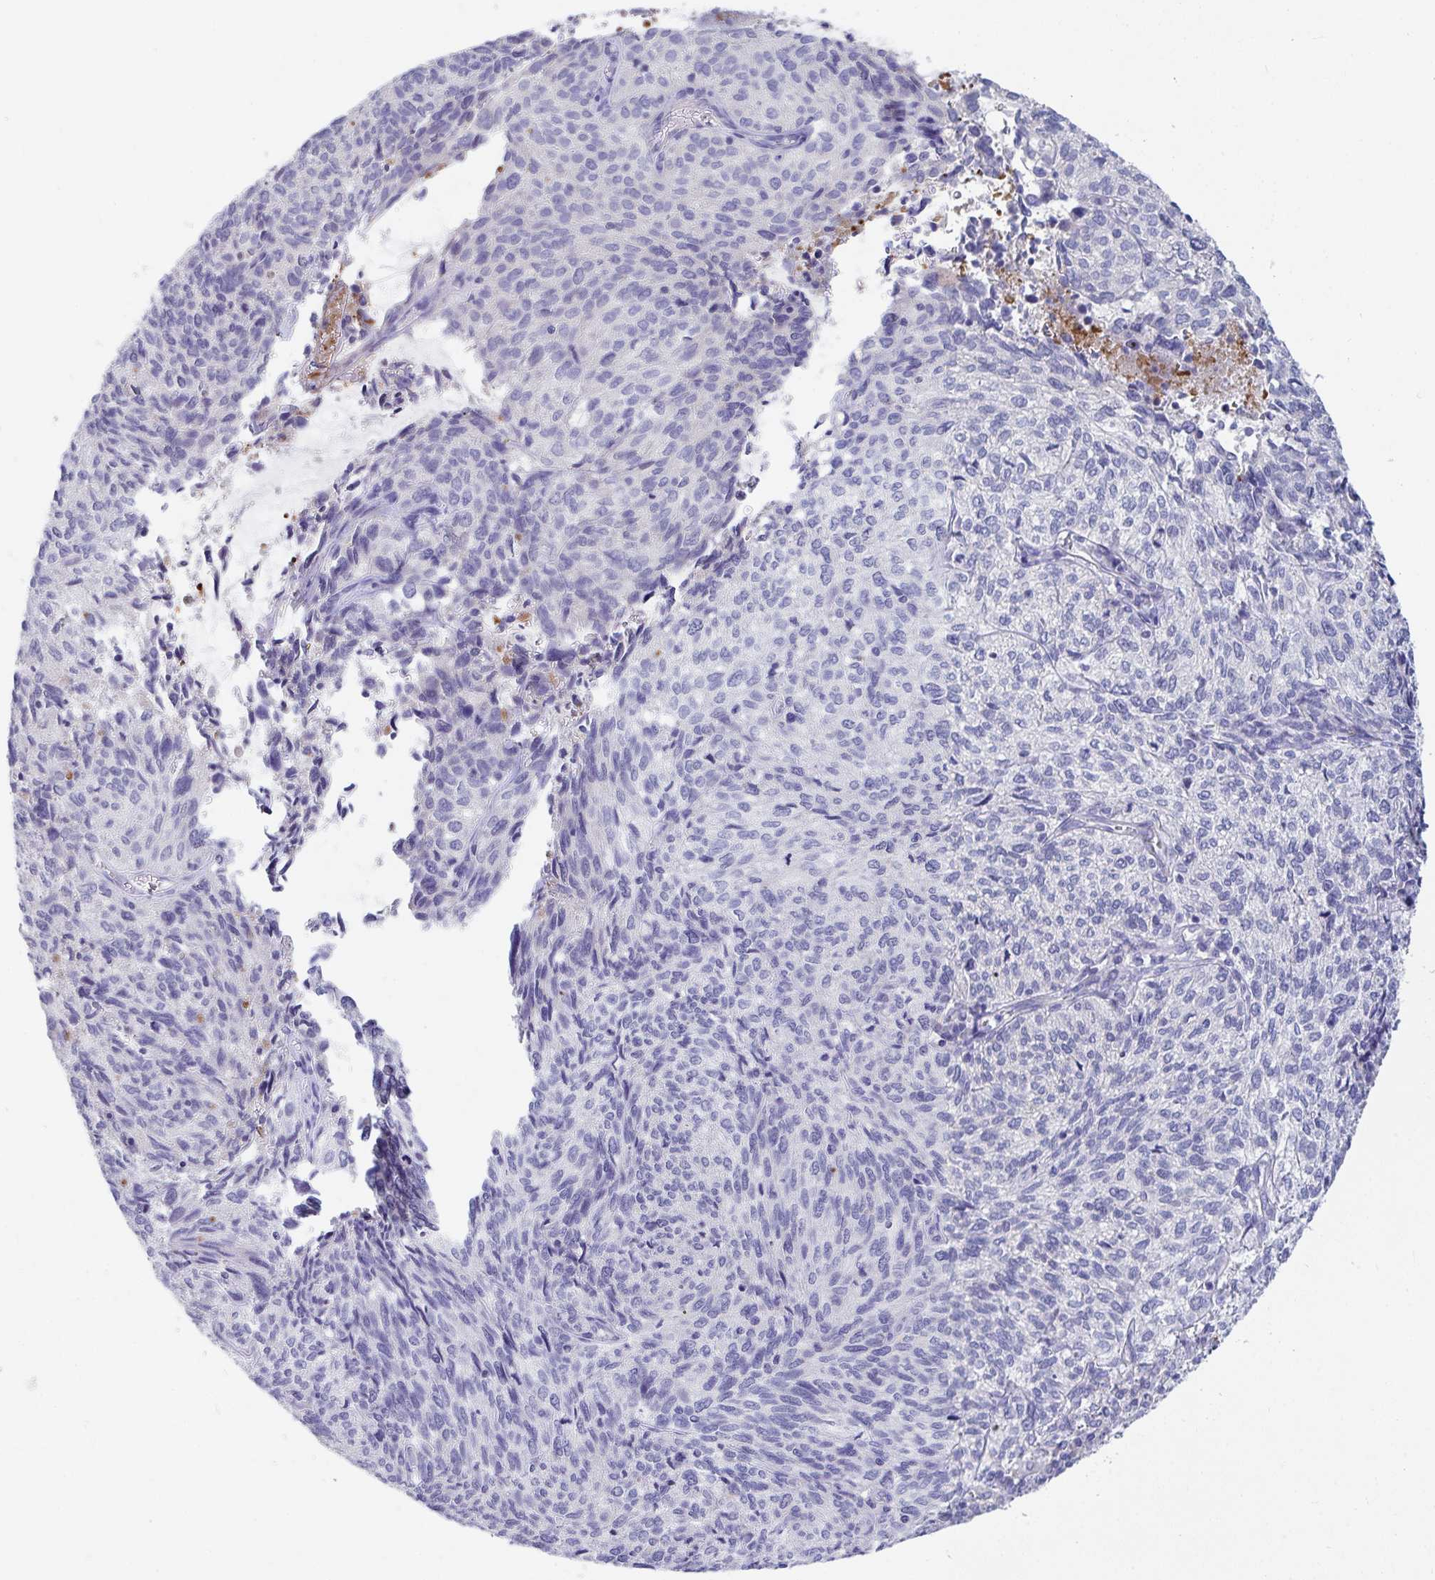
{"staining": {"intensity": "negative", "quantity": "none", "location": "none"}, "tissue": "cervical cancer", "cell_type": "Tumor cells", "image_type": "cancer", "snomed": [{"axis": "morphology", "description": "Squamous cell carcinoma, NOS"}, {"axis": "topography", "description": "Cervix"}], "caption": "Tumor cells are negative for brown protein staining in squamous cell carcinoma (cervical).", "gene": "ZNF561", "patient": {"sex": "female", "age": 45}}